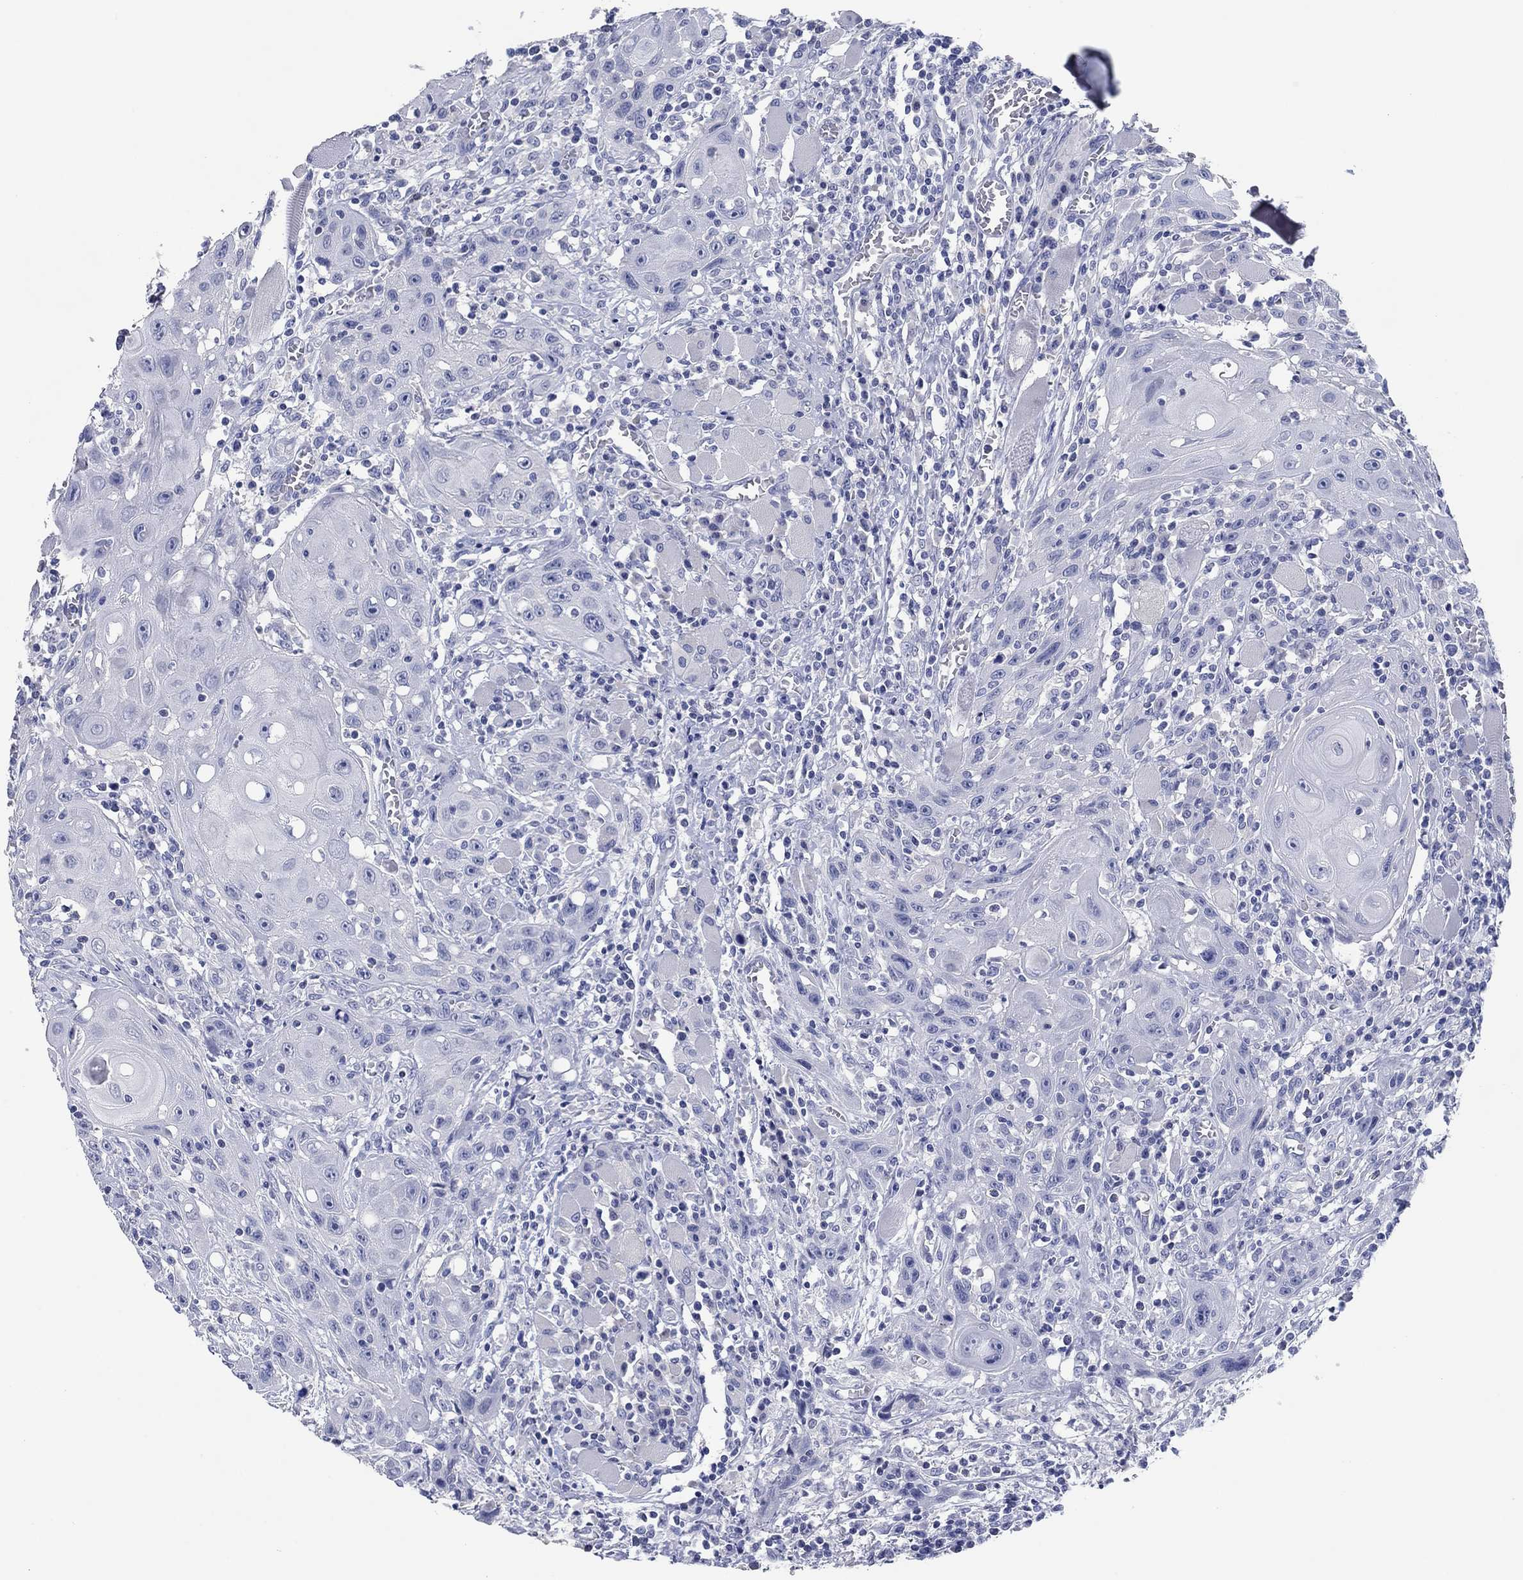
{"staining": {"intensity": "negative", "quantity": "none", "location": "none"}, "tissue": "head and neck cancer", "cell_type": "Tumor cells", "image_type": "cancer", "snomed": [{"axis": "morphology", "description": "Normal tissue, NOS"}, {"axis": "morphology", "description": "Squamous cell carcinoma, NOS"}, {"axis": "topography", "description": "Oral tissue"}, {"axis": "topography", "description": "Head-Neck"}], "caption": "Head and neck squamous cell carcinoma was stained to show a protein in brown. There is no significant expression in tumor cells.", "gene": "POU5F1", "patient": {"sex": "male", "age": 71}}